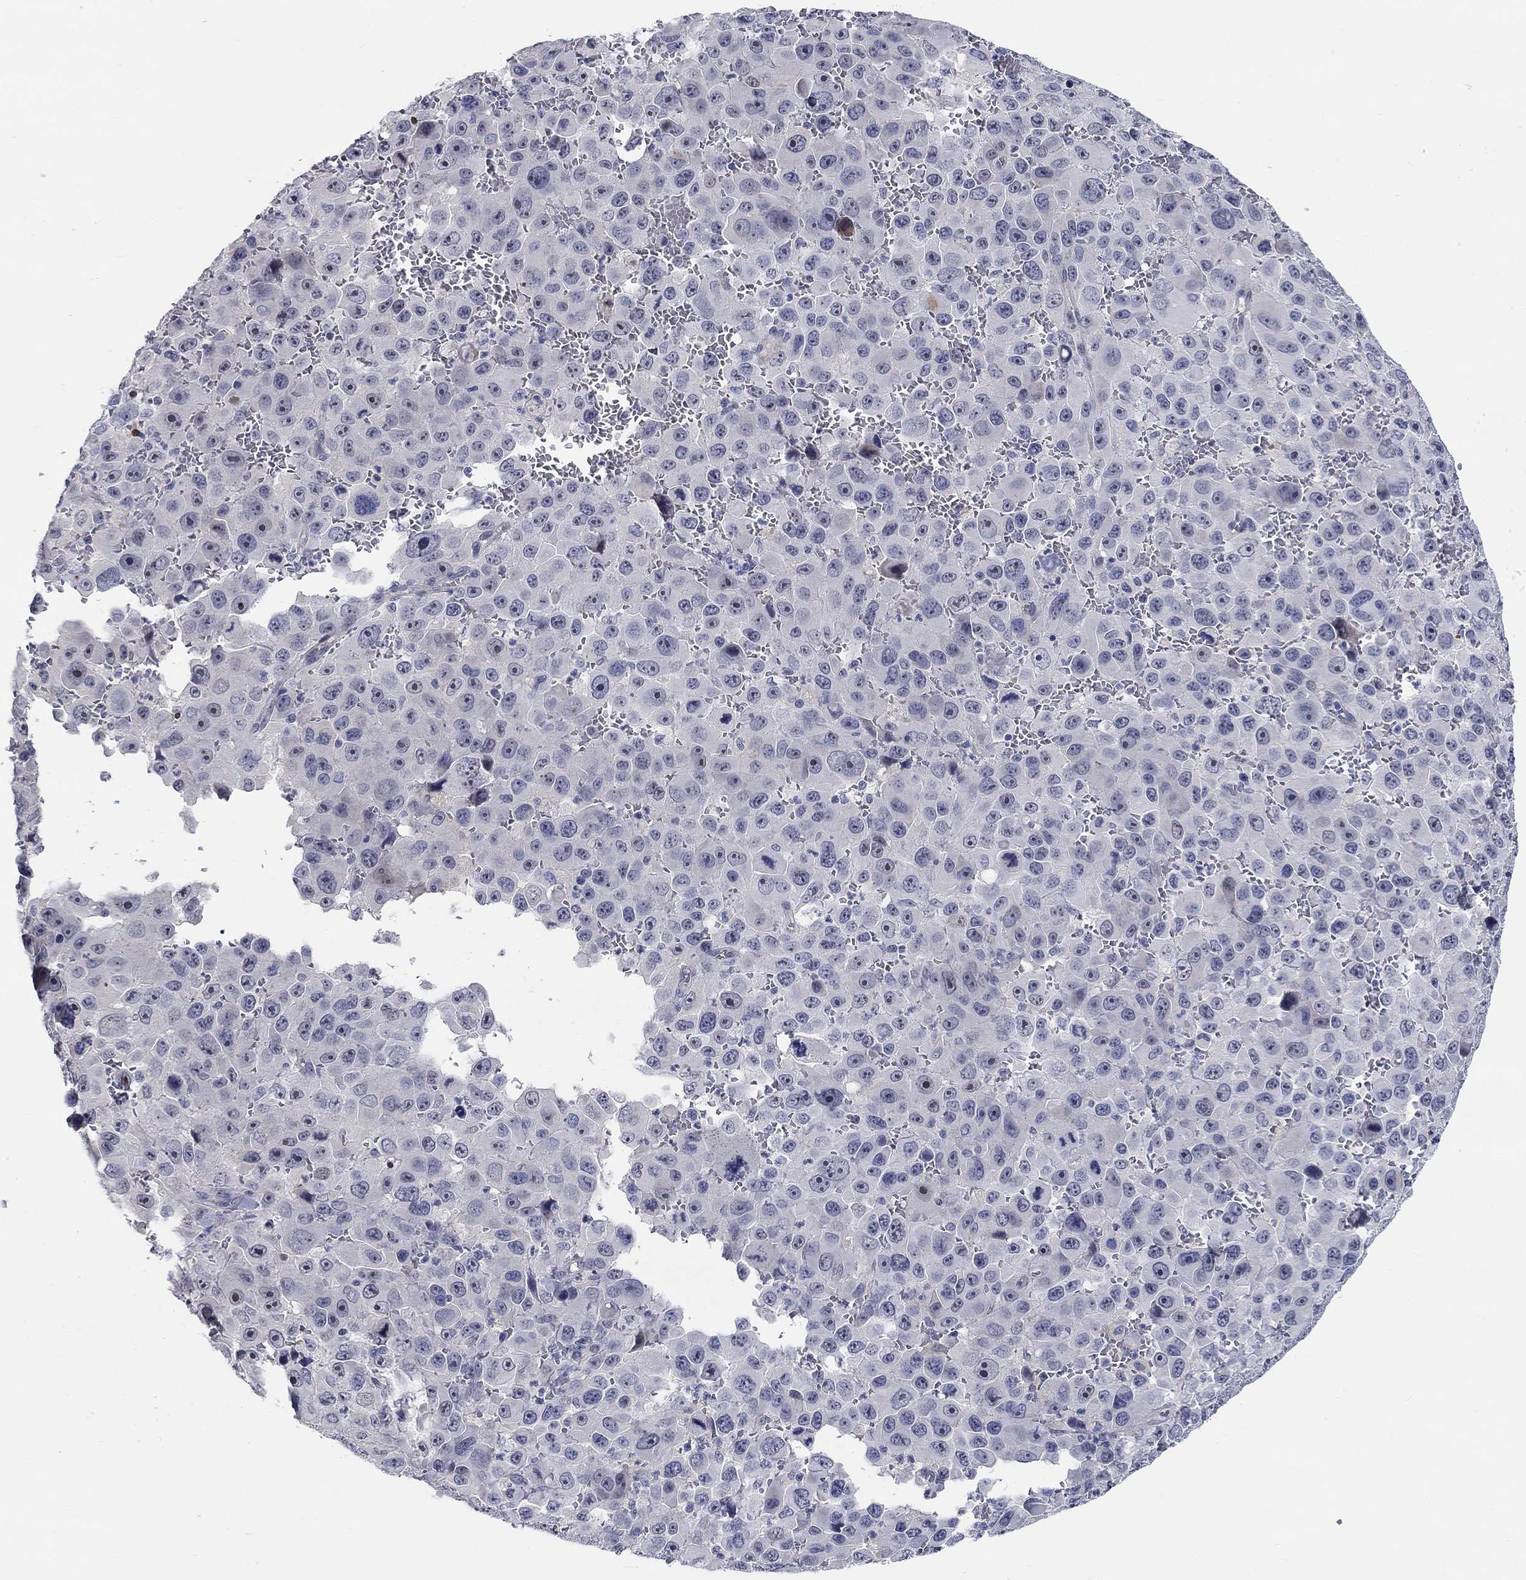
{"staining": {"intensity": "negative", "quantity": "none", "location": "none"}, "tissue": "melanoma", "cell_type": "Tumor cells", "image_type": "cancer", "snomed": [{"axis": "morphology", "description": "Malignant melanoma, NOS"}, {"axis": "topography", "description": "Skin"}], "caption": "Immunohistochemical staining of melanoma reveals no significant staining in tumor cells. The staining was performed using DAB to visualize the protein expression in brown, while the nuclei were stained in blue with hematoxylin (Magnification: 20x).", "gene": "SMIM18", "patient": {"sex": "female", "age": 91}}